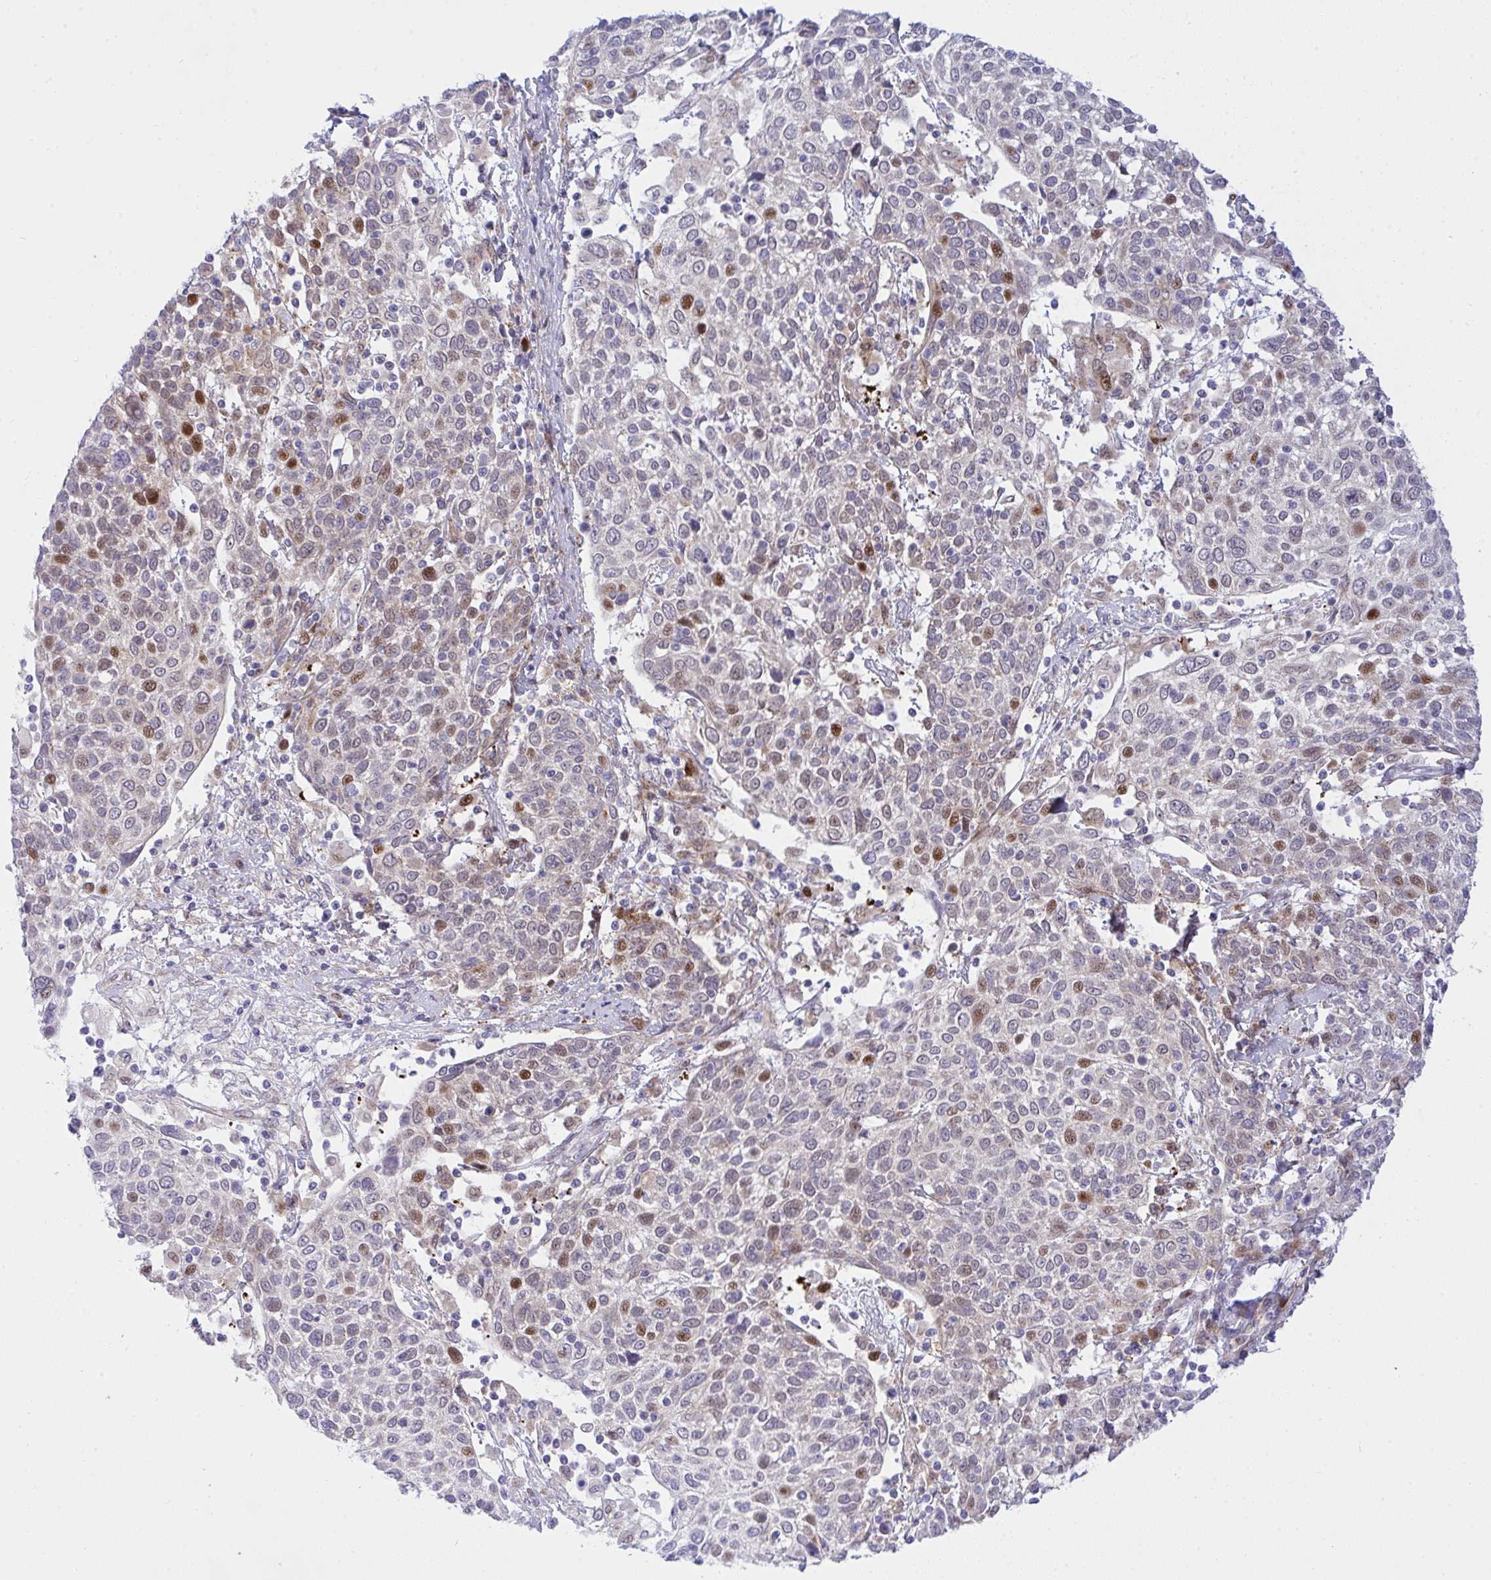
{"staining": {"intensity": "moderate", "quantity": "<25%", "location": "cytoplasmic/membranous,nuclear"}, "tissue": "cervical cancer", "cell_type": "Tumor cells", "image_type": "cancer", "snomed": [{"axis": "morphology", "description": "Squamous cell carcinoma, NOS"}, {"axis": "topography", "description": "Cervix"}], "caption": "Protein expression analysis of squamous cell carcinoma (cervical) shows moderate cytoplasmic/membranous and nuclear expression in approximately <25% of tumor cells. Nuclei are stained in blue.", "gene": "ZNF554", "patient": {"sex": "female", "age": 61}}